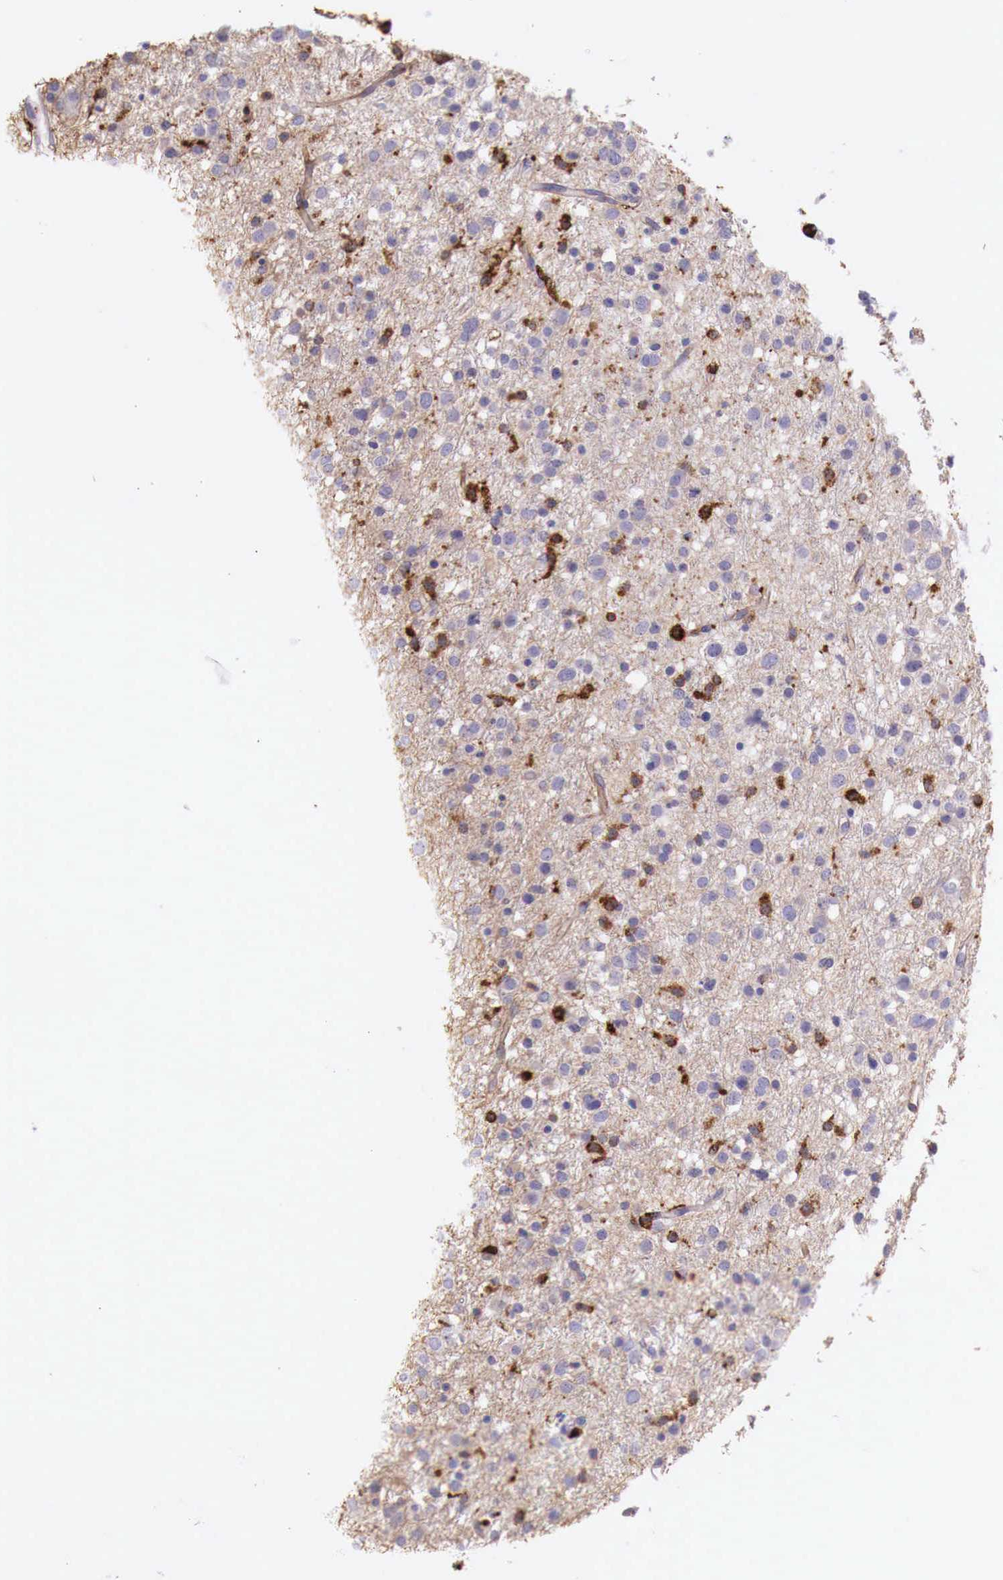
{"staining": {"intensity": "negative", "quantity": "none", "location": "none"}, "tissue": "glioma", "cell_type": "Tumor cells", "image_type": "cancer", "snomed": [{"axis": "morphology", "description": "Glioma, malignant, Low grade"}, {"axis": "topography", "description": "Brain"}], "caption": "A high-resolution image shows IHC staining of malignant low-grade glioma, which demonstrates no significant staining in tumor cells.", "gene": "MSR1", "patient": {"sex": "female", "age": 36}}